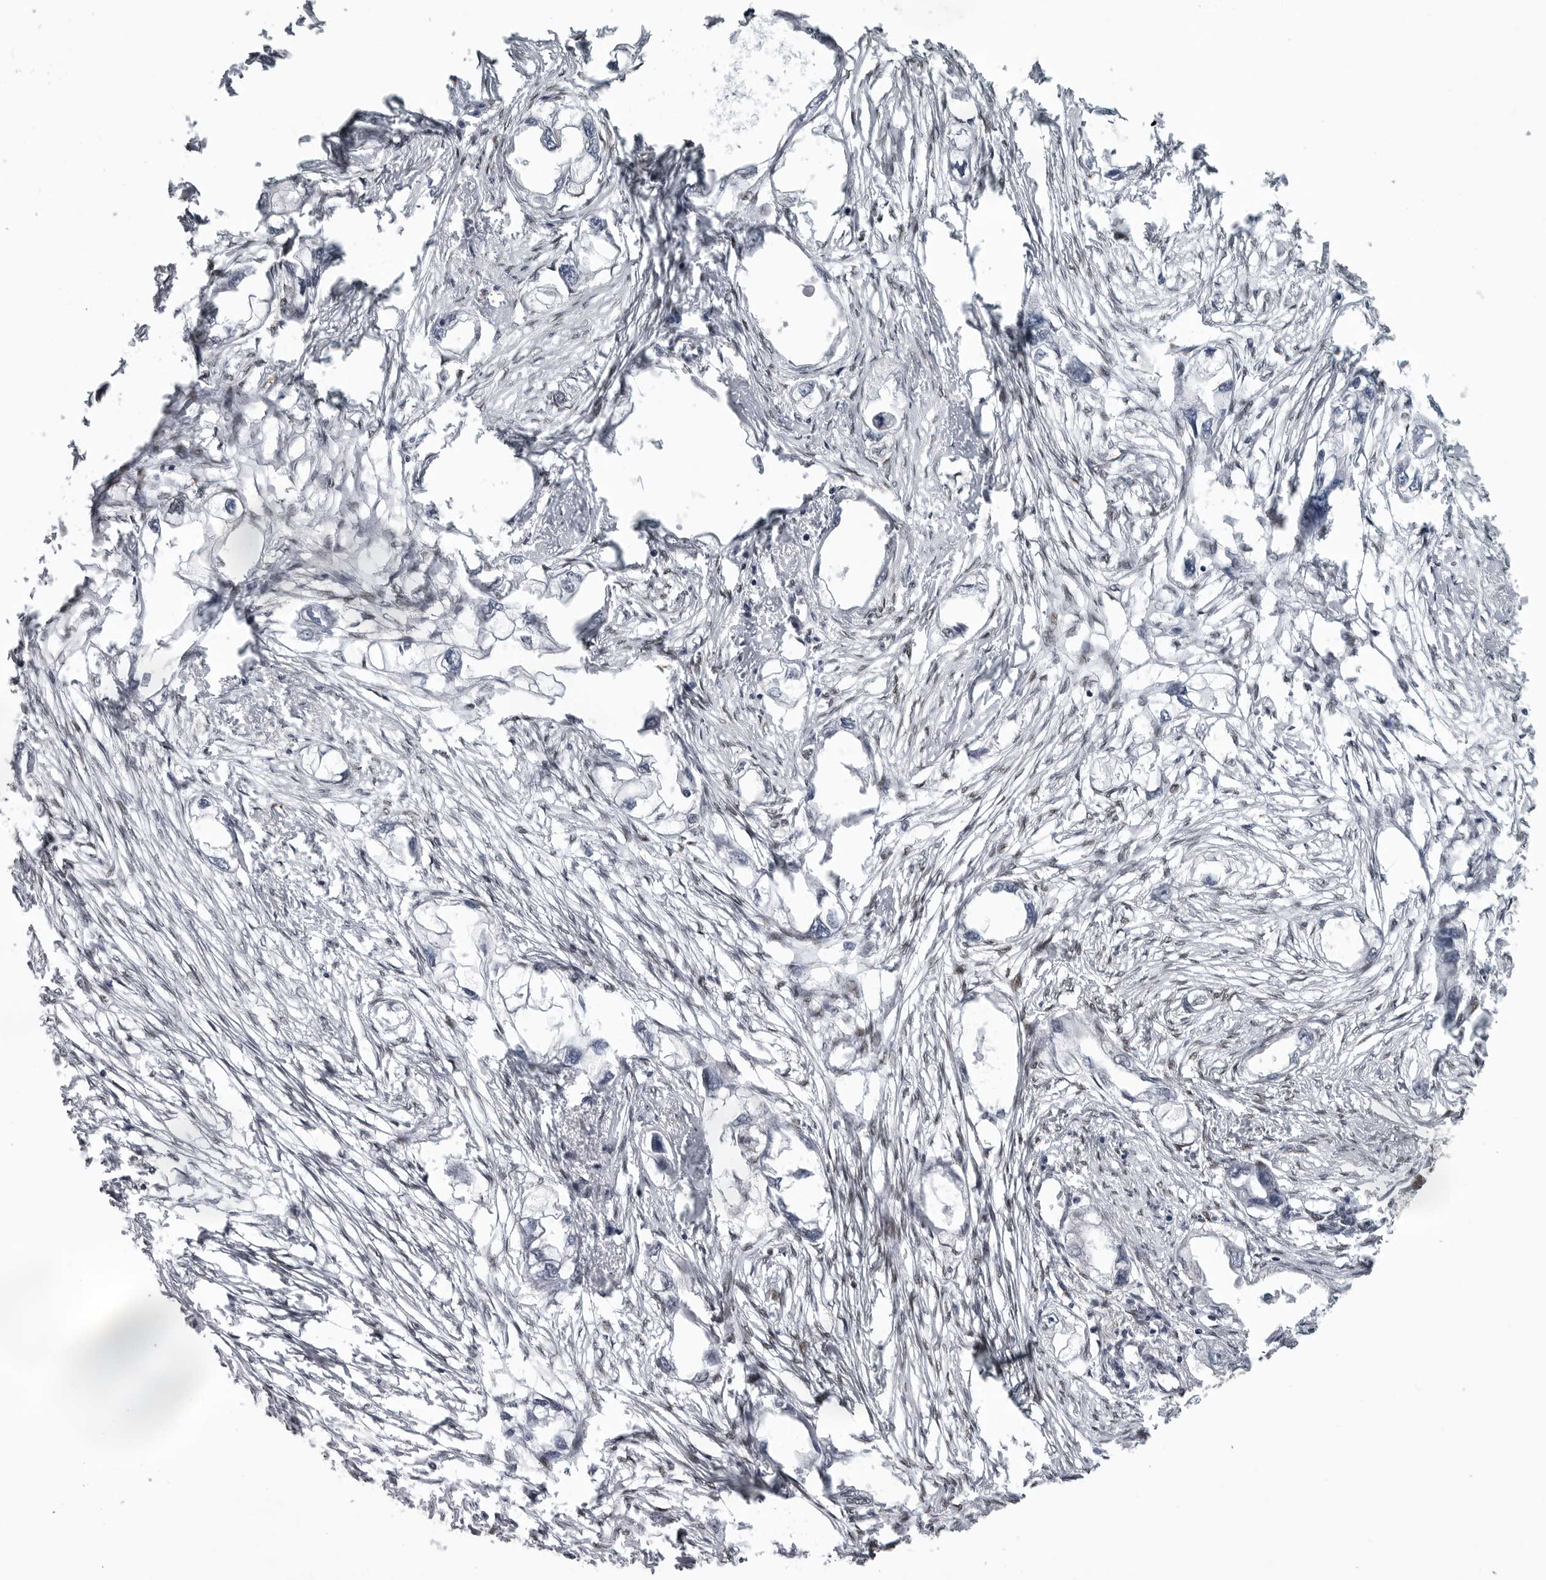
{"staining": {"intensity": "negative", "quantity": "none", "location": "none"}, "tissue": "endometrial cancer", "cell_type": "Tumor cells", "image_type": "cancer", "snomed": [{"axis": "morphology", "description": "Adenocarcinoma, NOS"}, {"axis": "morphology", "description": "Adenocarcinoma, metastatic, NOS"}, {"axis": "topography", "description": "Adipose tissue"}, {"axis": "topography", "description": "Endometrium"}], "caption": "Endometrial adenocarcinoma was stained to show a protein in brown. There is no significant positivity in tumor cells.", "gene": "C8orf58", "patient": {"sex": "female", "age": 67}}